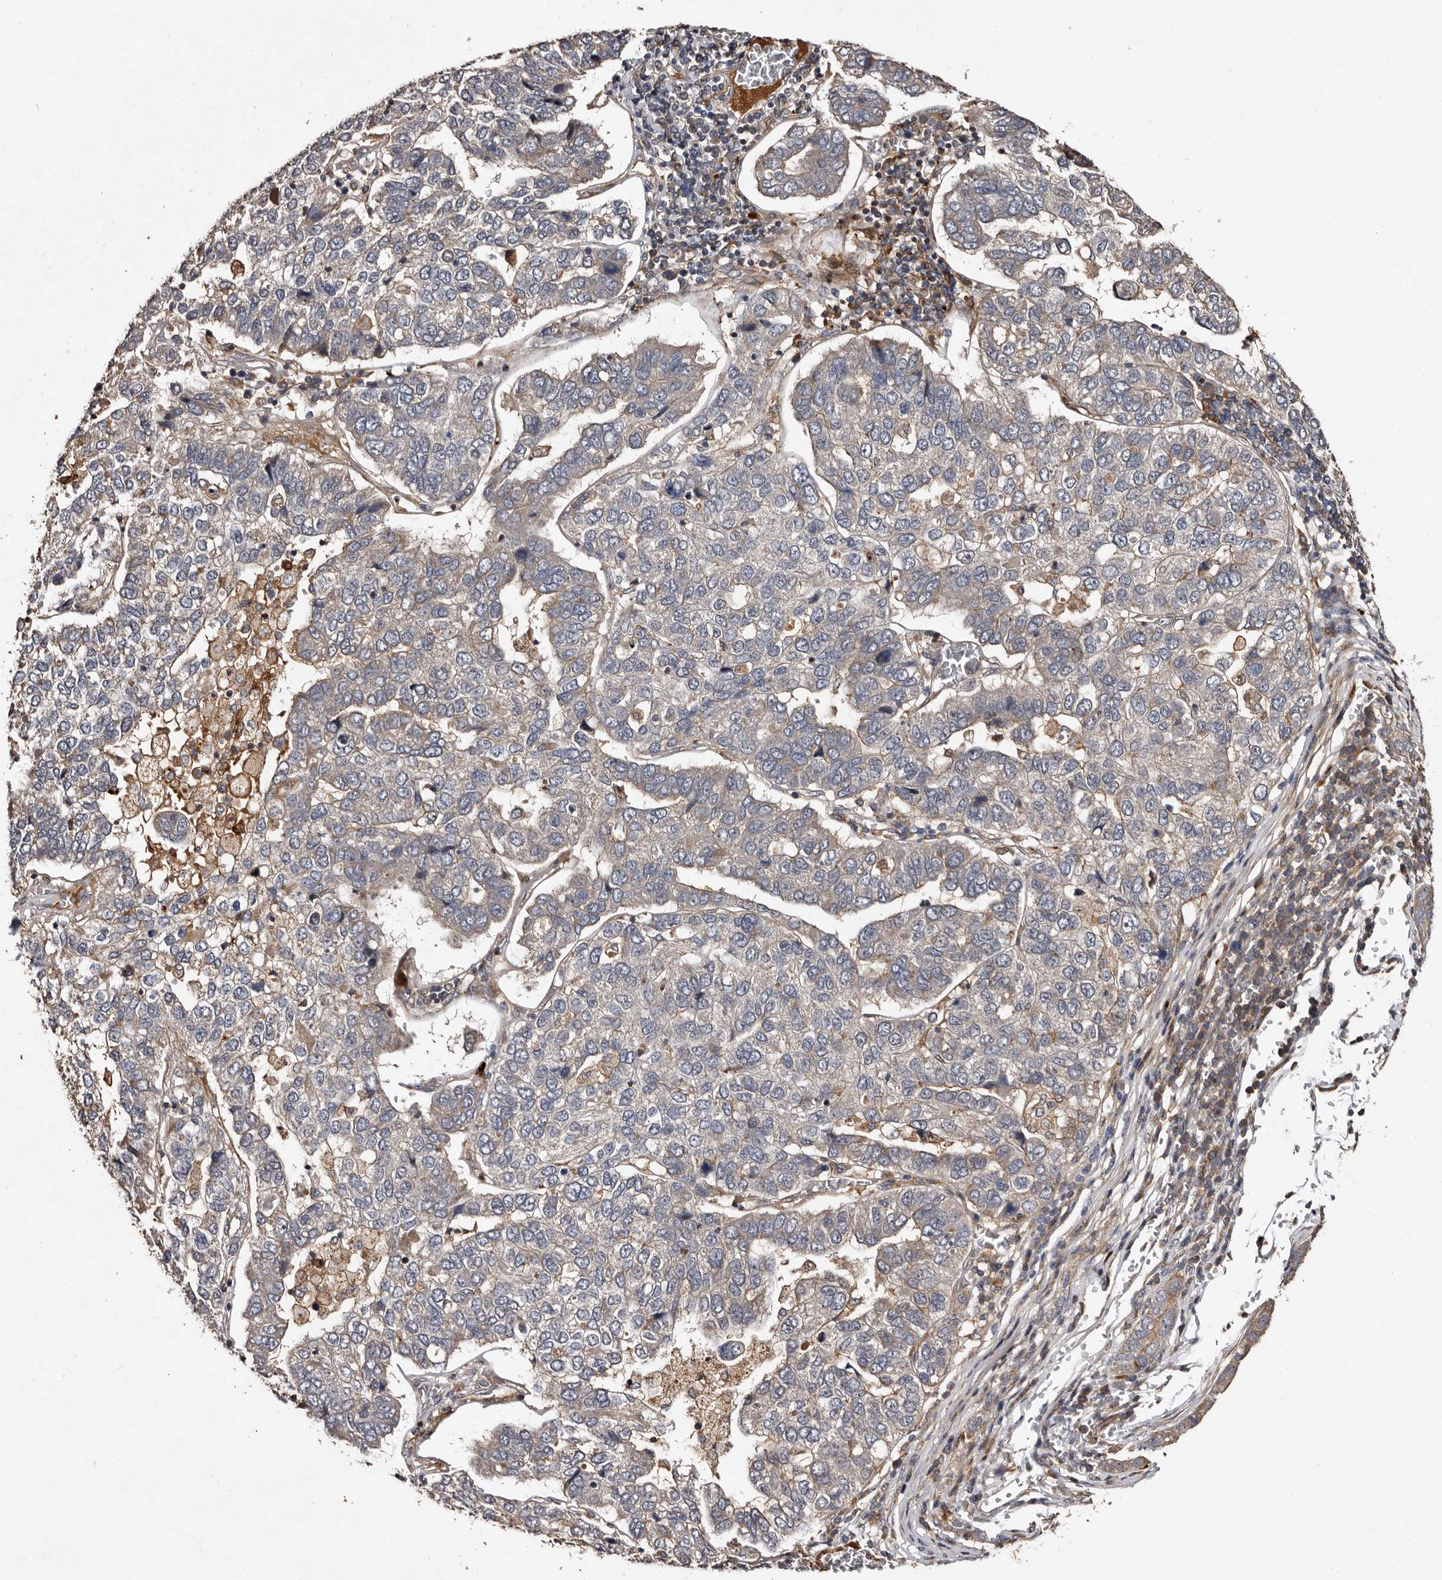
{"staining": {"intensity": "negative", "quantity": "none", "location": "none"}, "tissue": "pancreatic cancer", "cell_type": "Tumor cells", "image_type": "cancer", "snomed": [{"axis": "morphology", "description": "Adenocarcinoma, NOS"}, {"axis": "topography", "description": "Pancreas"}], "caption": "DAB (3,3'-diaminobenzidine) immunohistochemical staining of human adenocarcinoma (pancreatic) demonstrates no significant staining in tumor cells. (Immunohistochemistry, brightfield microscopy, high magnification).", "gene": "PRKD3", "patient": {"sex": "female", "age": 61}}